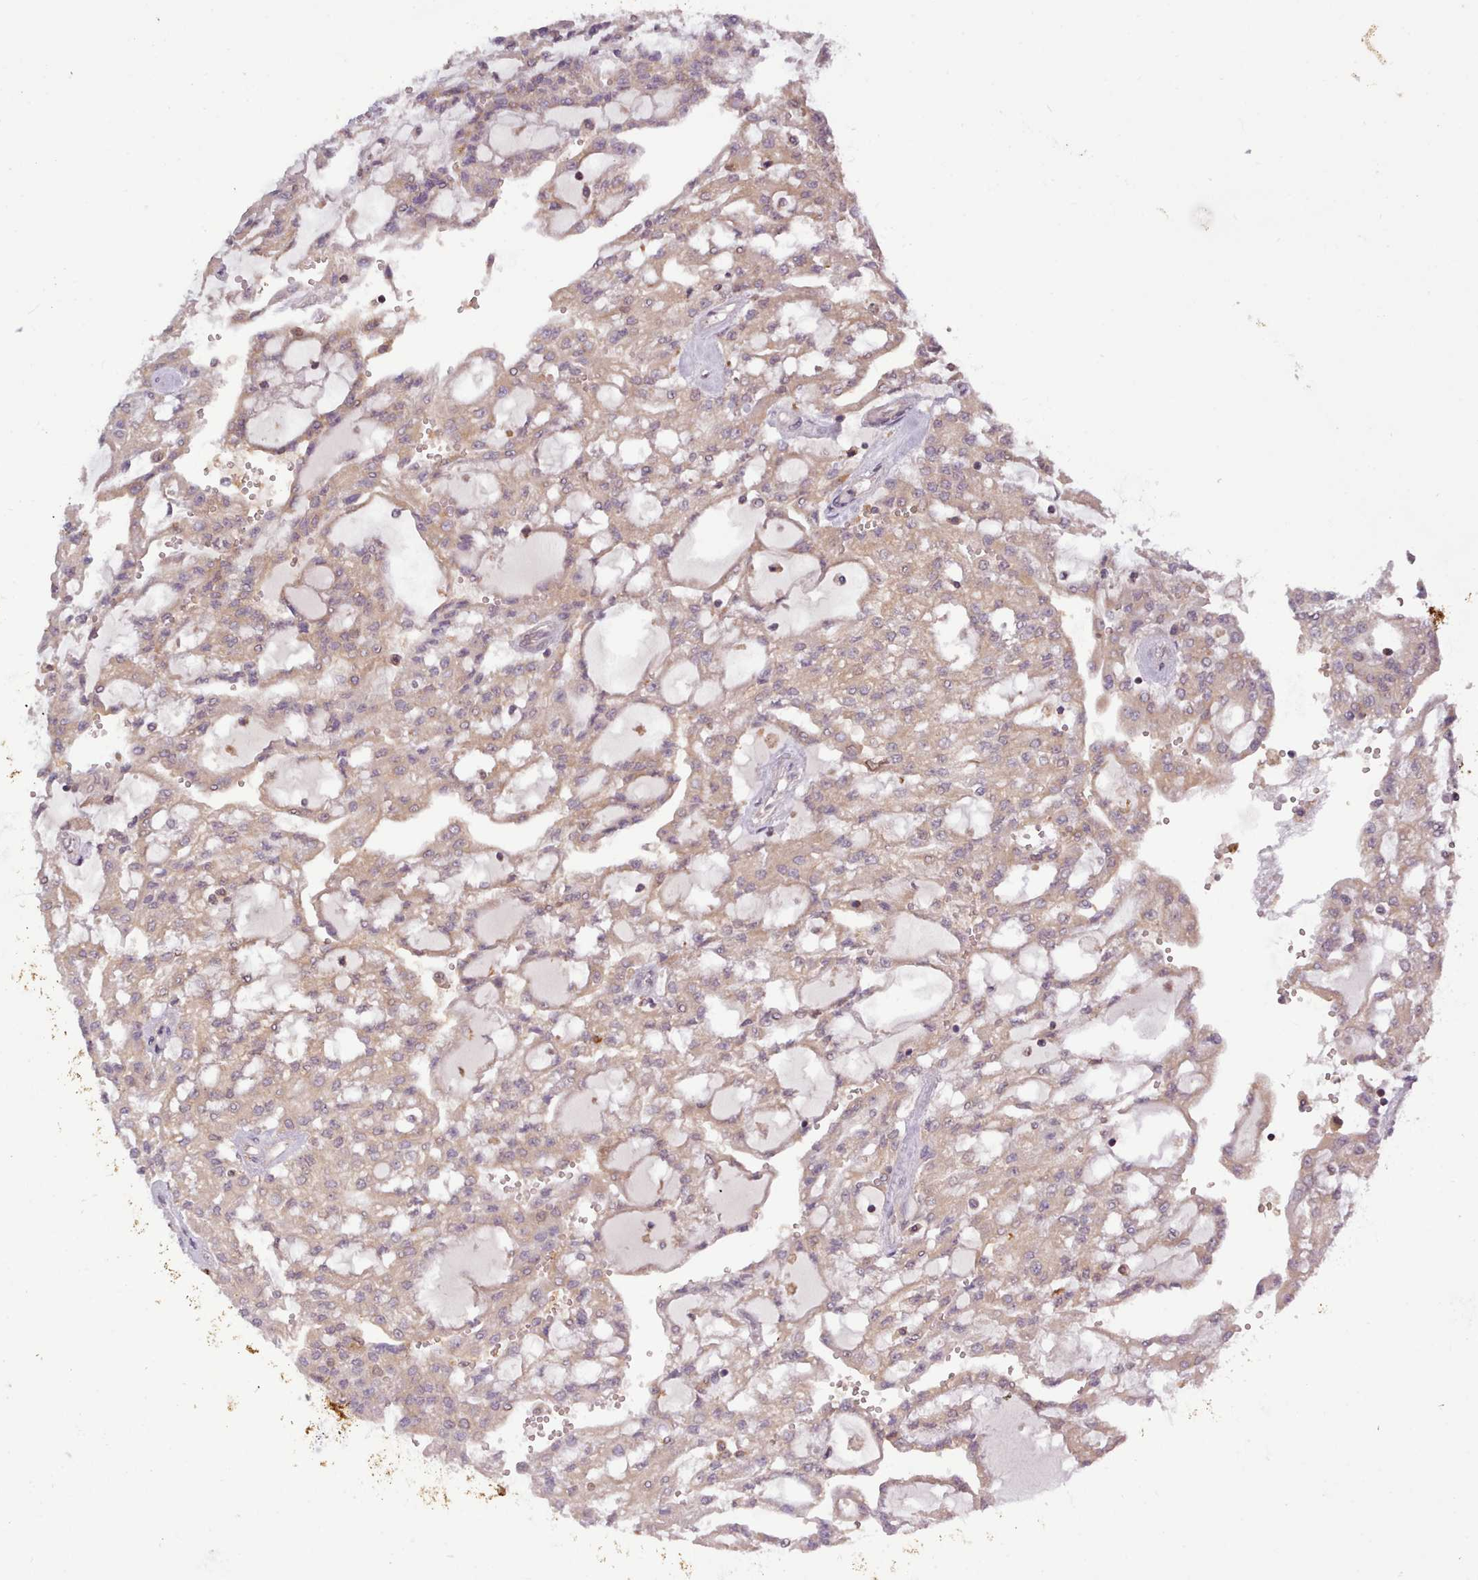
{"staining": {"intensity": "moderate", "quantity": ">75%", "location": "cytoplasmic/membranous"}, "tissue": "renal cancer", "cell_type": "Tumor cells", "image_type": "cancer", "snomed": [{"axis": "morphology", "description": "Adenocarcinoma, NOS"}, {"axis": "topography", "description": "Kidney"}], "caption": "Renal adenocarcinoma stained with a protein marker exhibits moderate staining in tumor cells.", "gene": "ARL17A", "patient": {"sex": "male", "age": 63}}